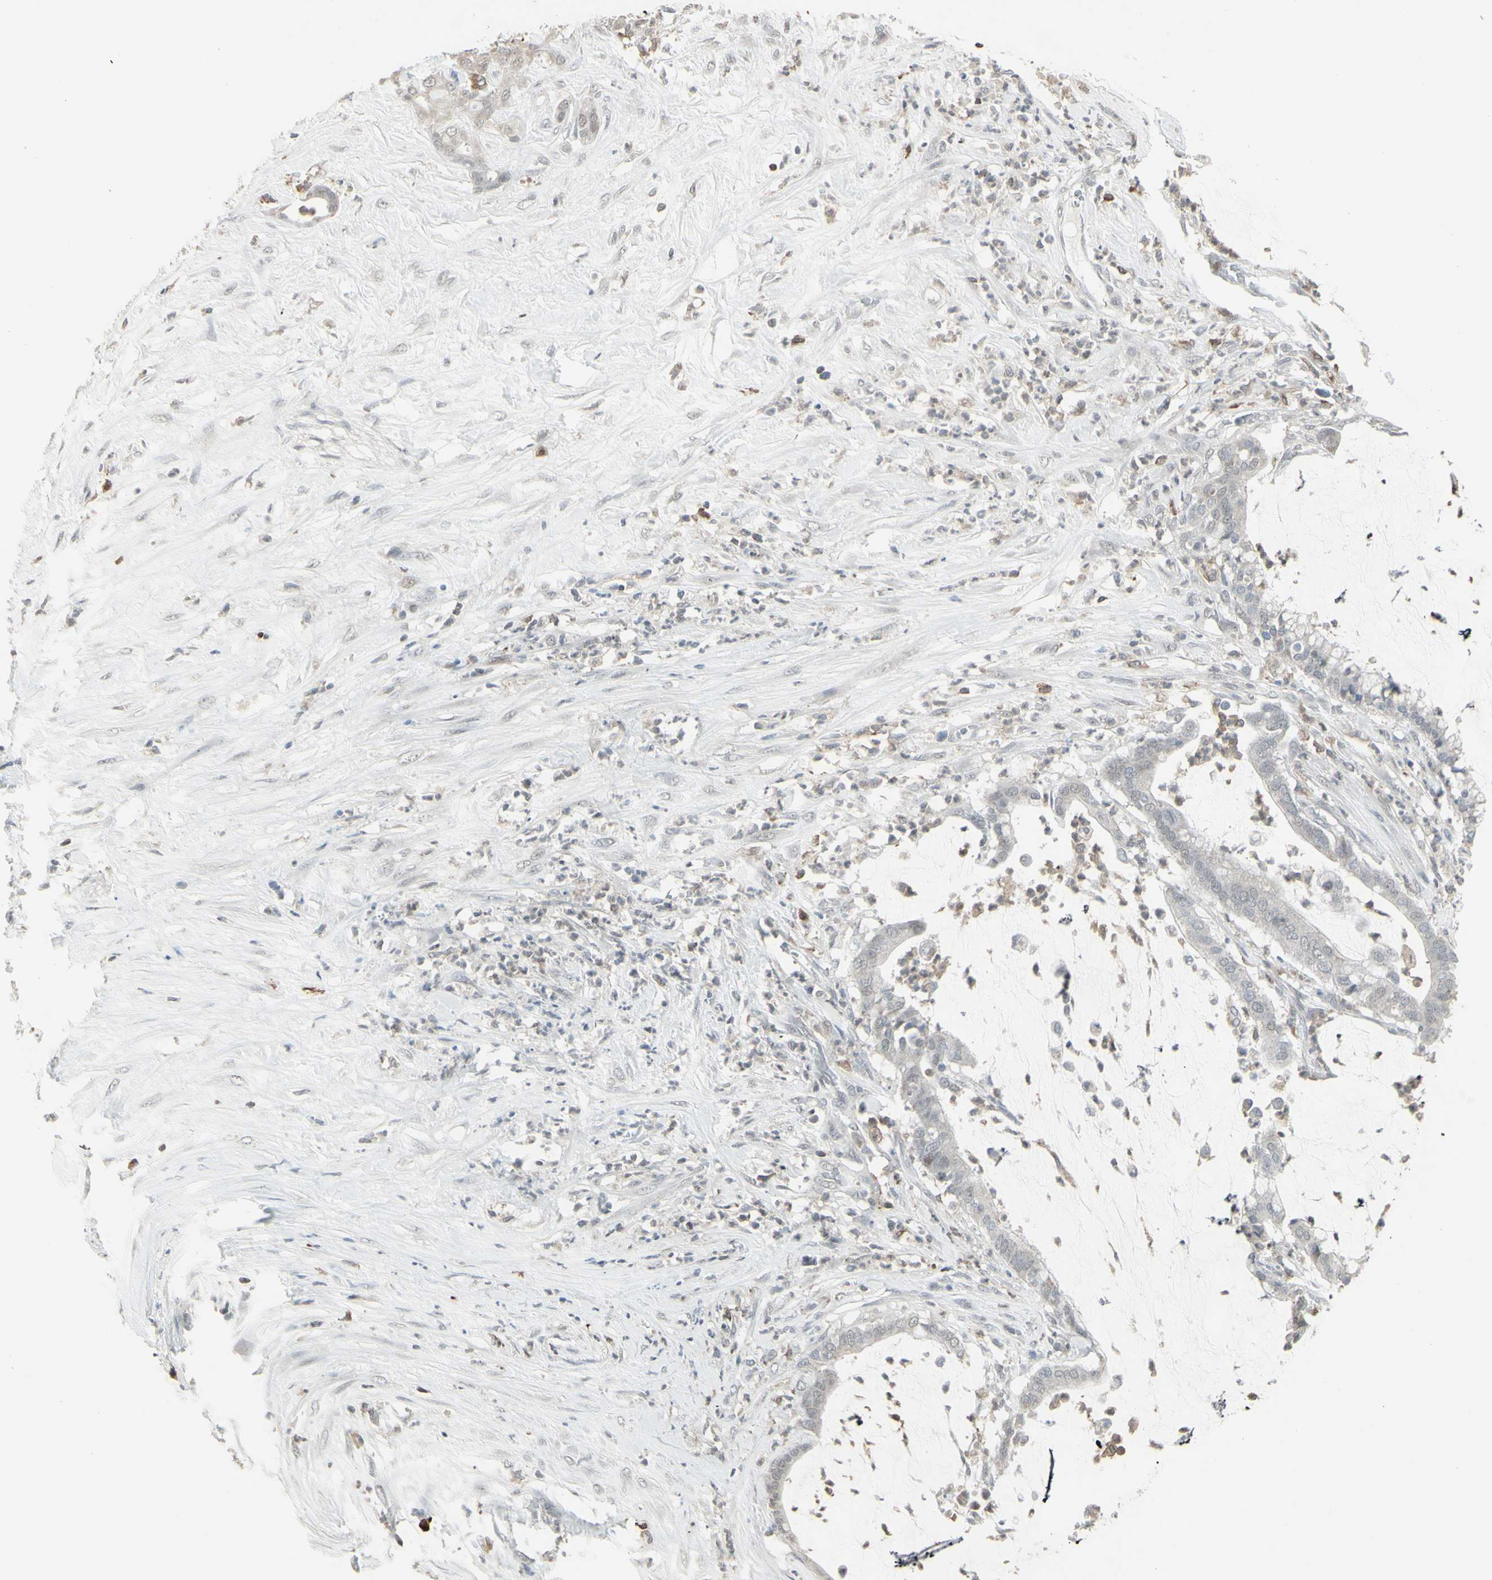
{"staining": {"intensity": "negative", "quantity": "none", "location": "none"}, "tissue": "pancreatic cancer", "cell_type": "Tumor cells", "image_type": "cancer", "snomed": [{"axis": "morphology", "description": "Adenocarcinoma, NOS"}, {"axis": "topography", "description": "Pancreas"}], "caption": "This is a image of immunohistochemistry staining of pancreatic cancer, which shows no positivity in tumor cells.", "gene": "SAMSN1", "patient": {"sex": "male", "age": 41}}